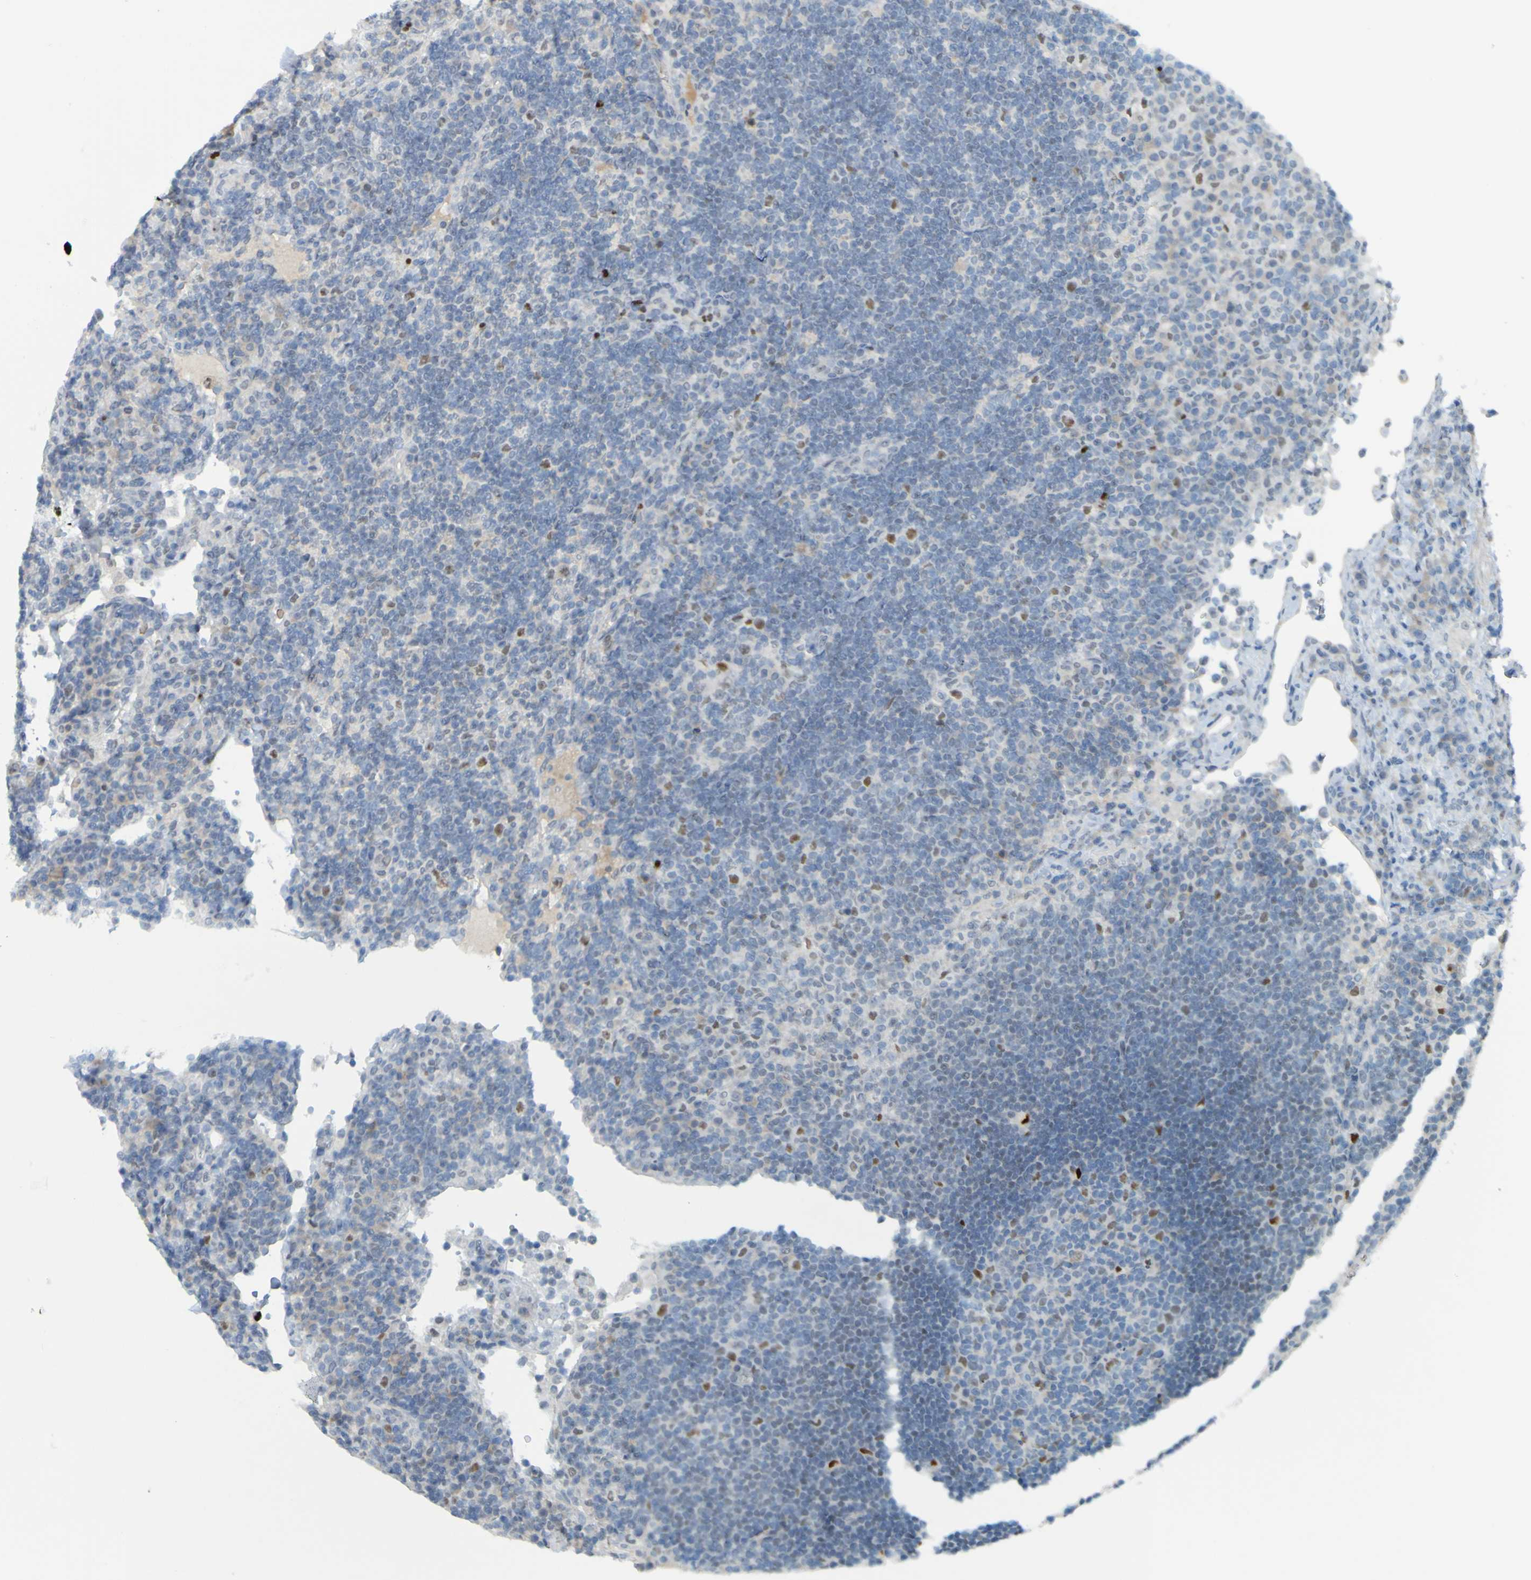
{"staining": {"intensity": "weak", "quantity": ">75%", "location": "nuclear"}, "tissue": "lymph node", "cell_type": "Germinal center cells", "image_type": "normal", "snomed": [{"axis": "morphology", "description": "Normal tissue, NOS"}, {"axis": "topography", "description": "Lymph node"}], "caption": "This image shows benign lymph node stained with immunohistochemistry to label a protein in brown. The nuclear of germinal center cells show weak positivity for the protein. Nuclei are counter-stained blue.", "gene": "USP36", "patient": {"sex": "female", "age": 53}}